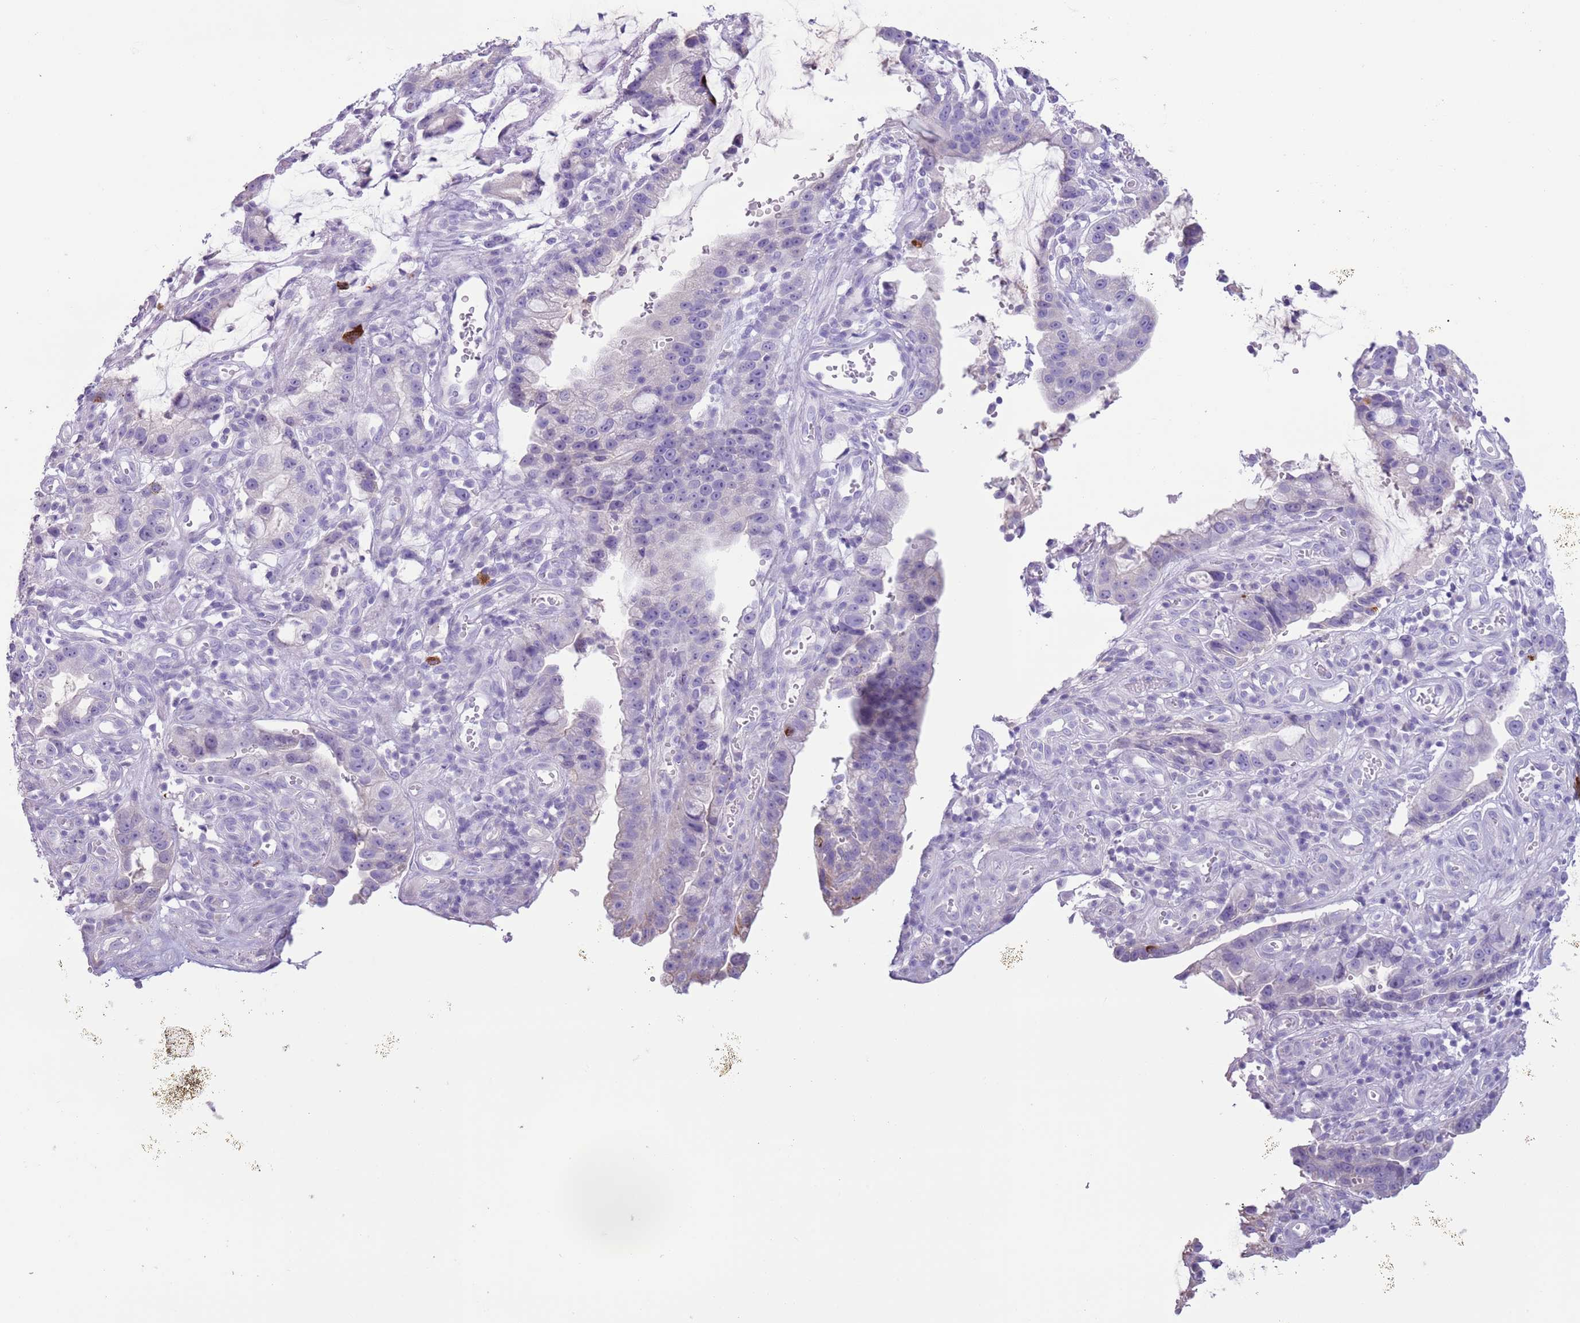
{"staining": {"intensity": "negative", "quantity": "none", "location": "none"}, "tissue": "stomach cancer", "cell_type": "Tumor cells", "image_type": "cancer", "snomed": [{"axis": "morphology", "description": "Adenocarcinoma, NOS"}, {"axis": "topography", "description": "Stomach"}], "caption": "The image demonstrates no significant staining in tumor cells of stomach cancer (adenocarcinoma).", "gene": "ZNF697", "patient": {"sex": "male", "age": 55}}